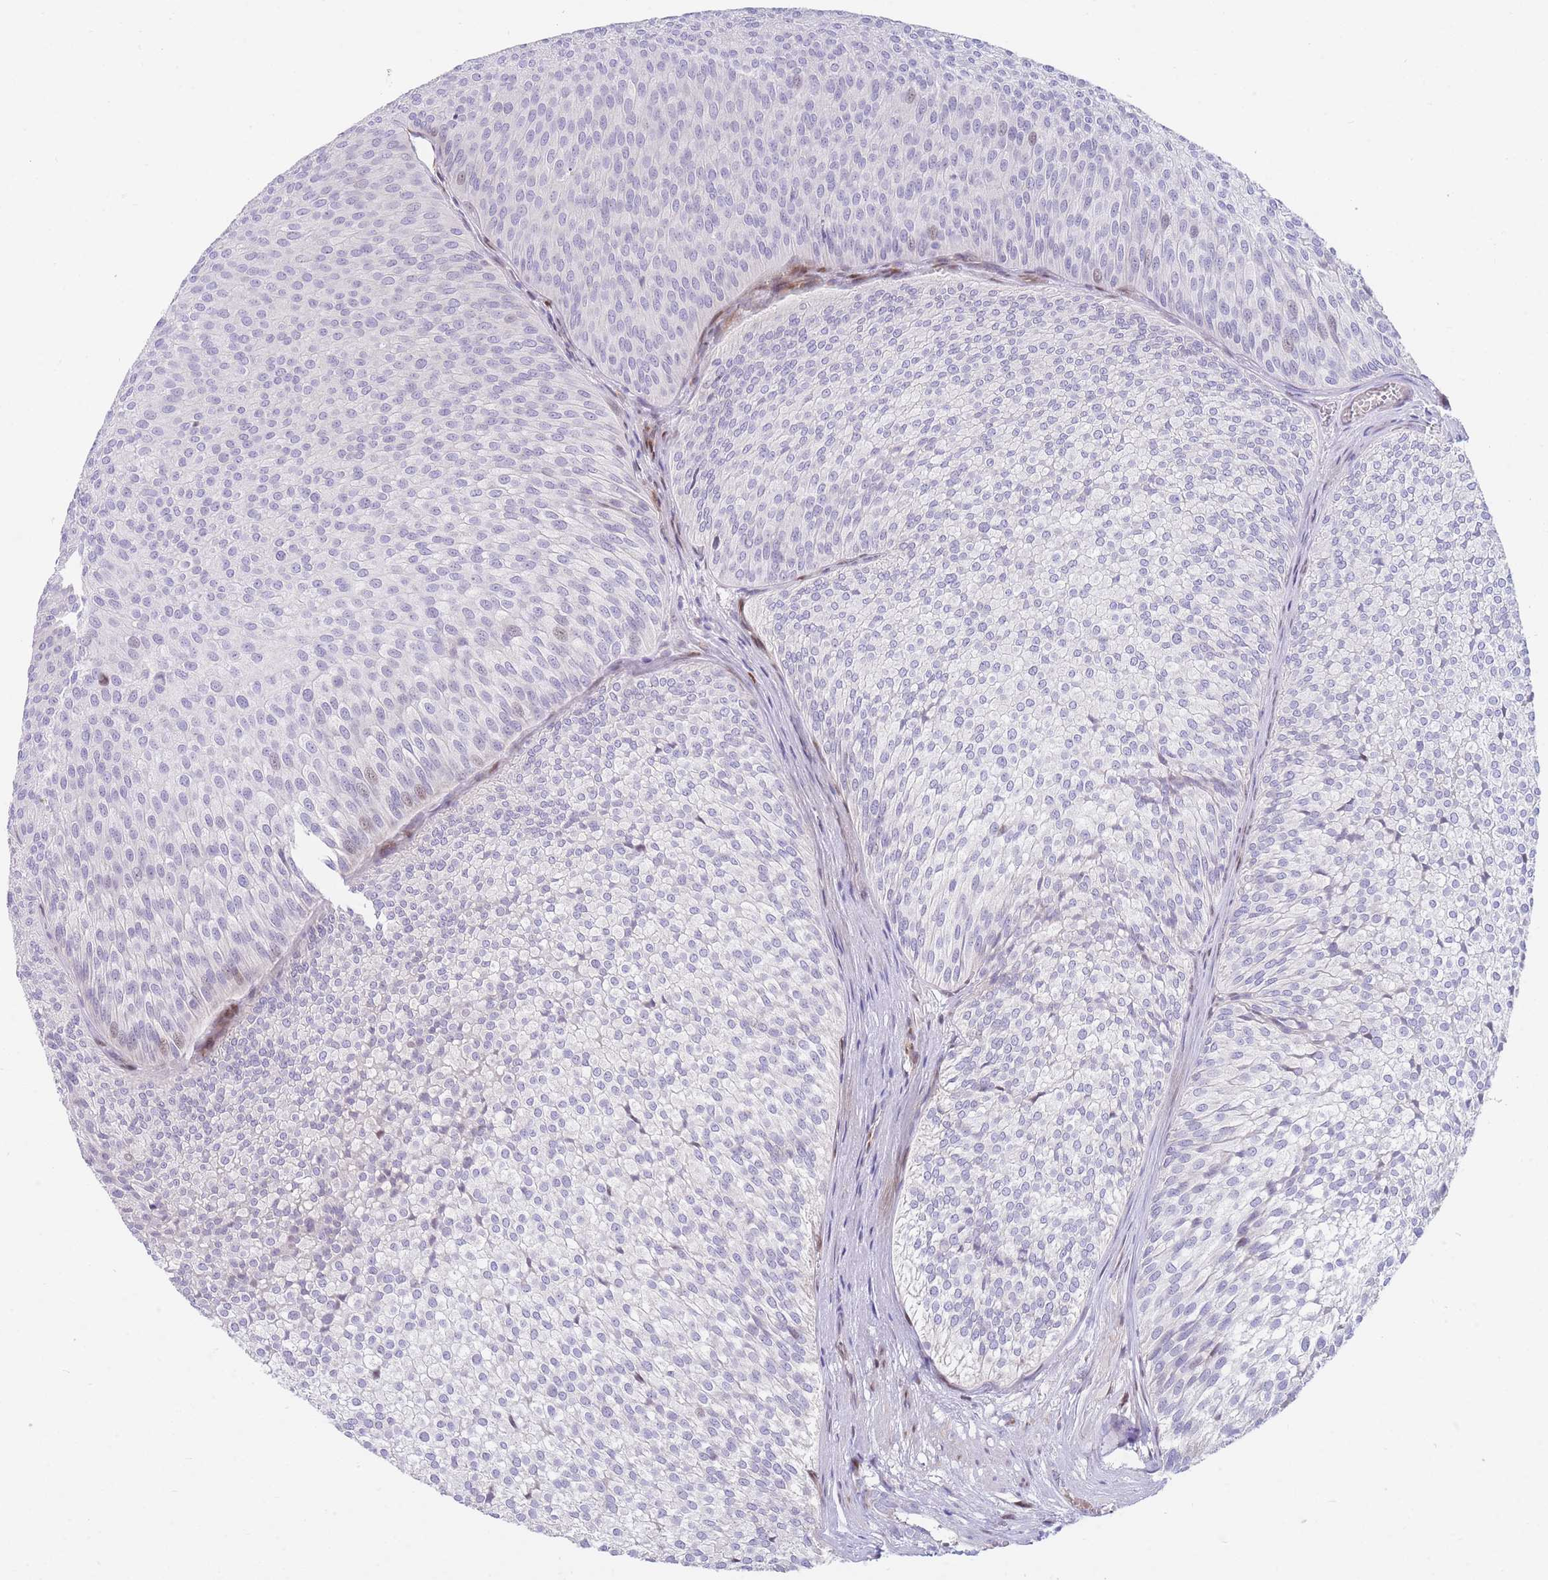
{"staining": {"intensity": "negative", "quantity": "none", "location": "none"}, "tissue": "urothelial cancer", "cell_type": "Tumor cells", "image_type": "cancer", "snomed": [{"axis": "morphology", "description": "Urothelial carcinoma, Low grade"}, {"axis": "topography", "description": "Urinary bladder"}], "caption": "Urothelial cancer was stained to show a protein in brown. There is no significant expression in tumor cells.", "gene": "SHCBP1", "patient": {"sex": "male", "age": 91}}